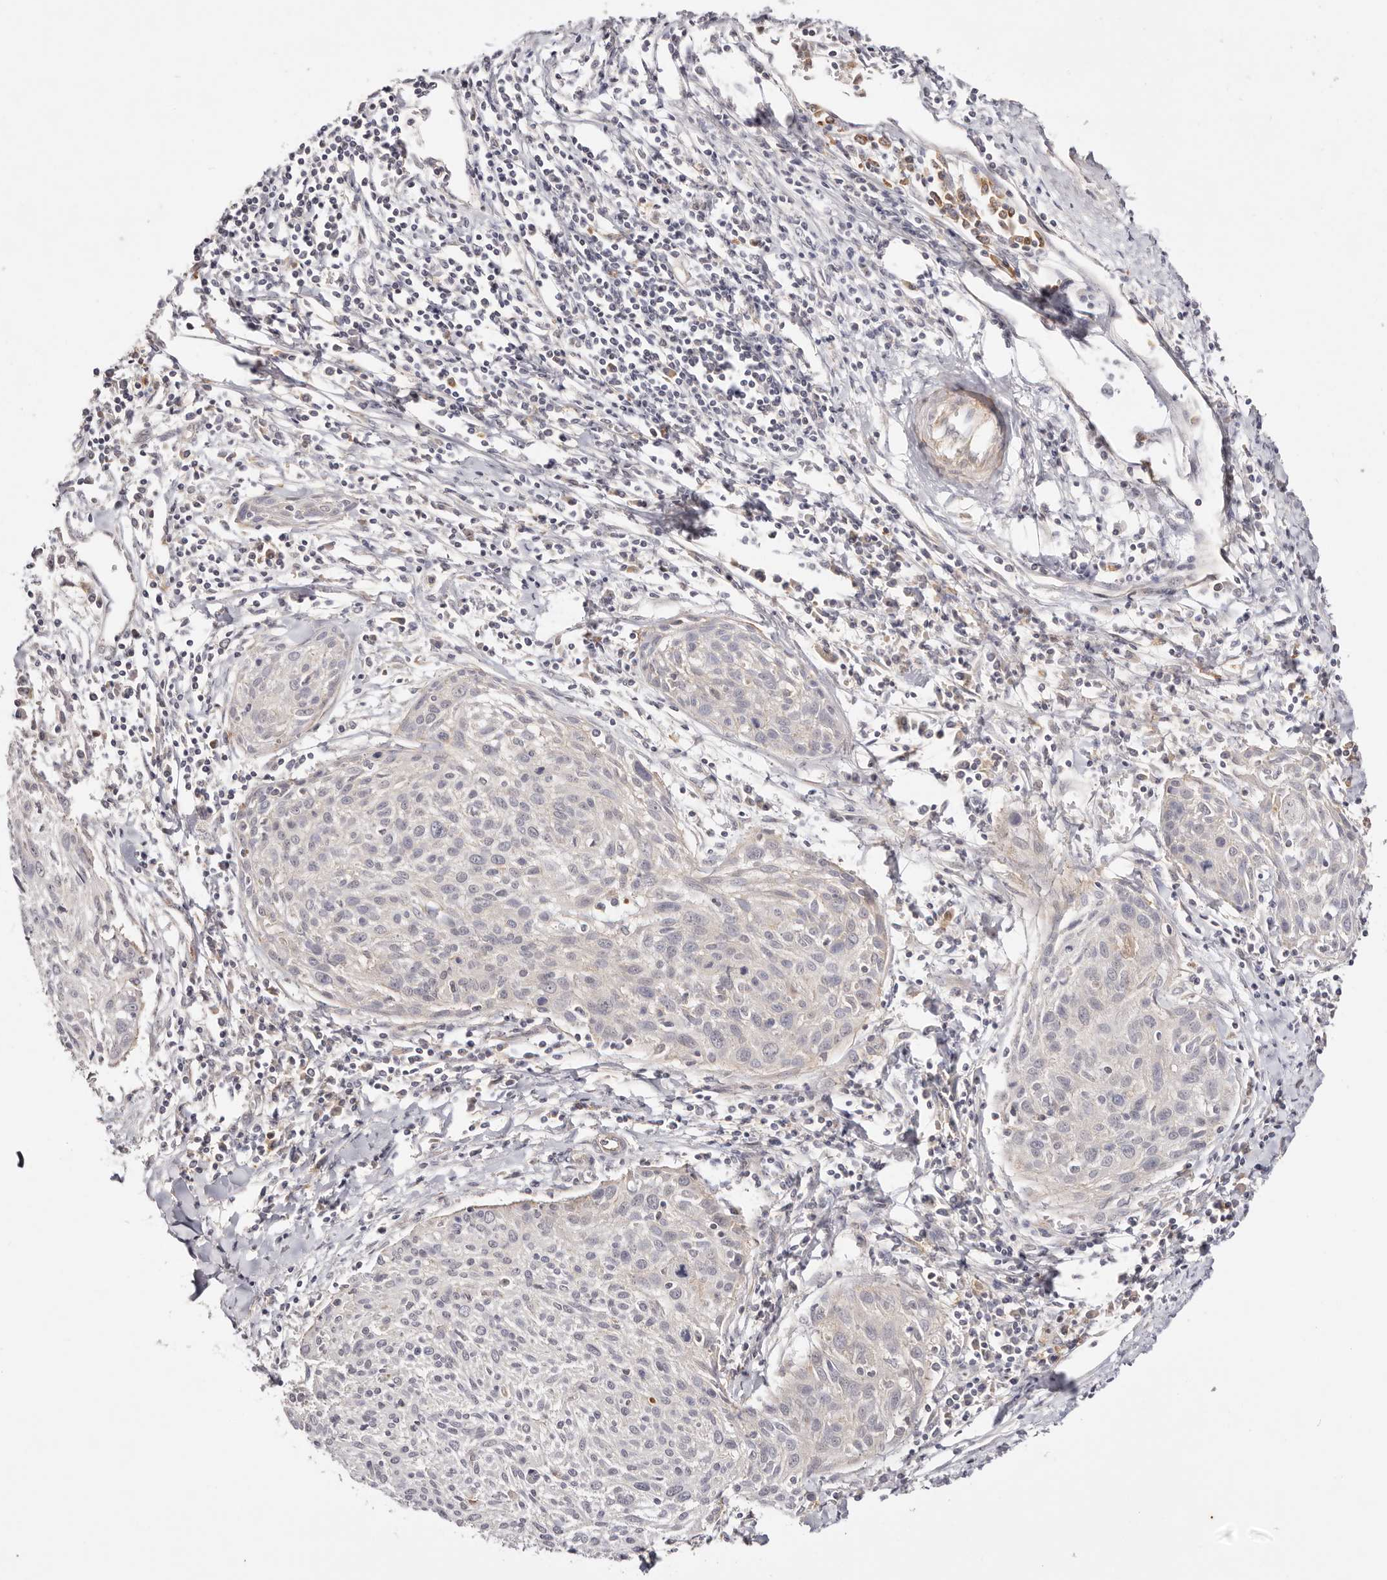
{"staining": {"intensity": "negative", "quantity": "none", "location": "none"}, "tissue": "cervical cancer", "cell_type": "Tumor cells", "image_type": "cancer", "snomed": [{"axis": "morphology", "description": "Squamous cell carcinoma, NOS"}, {"axis": "topography", "description": "Cervix"}], "caption": "Immunohistochemistry (IHC) micrograph of neoplastic tissue: cervical squamous cell carcinoma stained with DAB reveals no significant protein positivity in tumor cells.", "gene": "SLC35B2", "patient": {"sex": "female", "age": 51}}